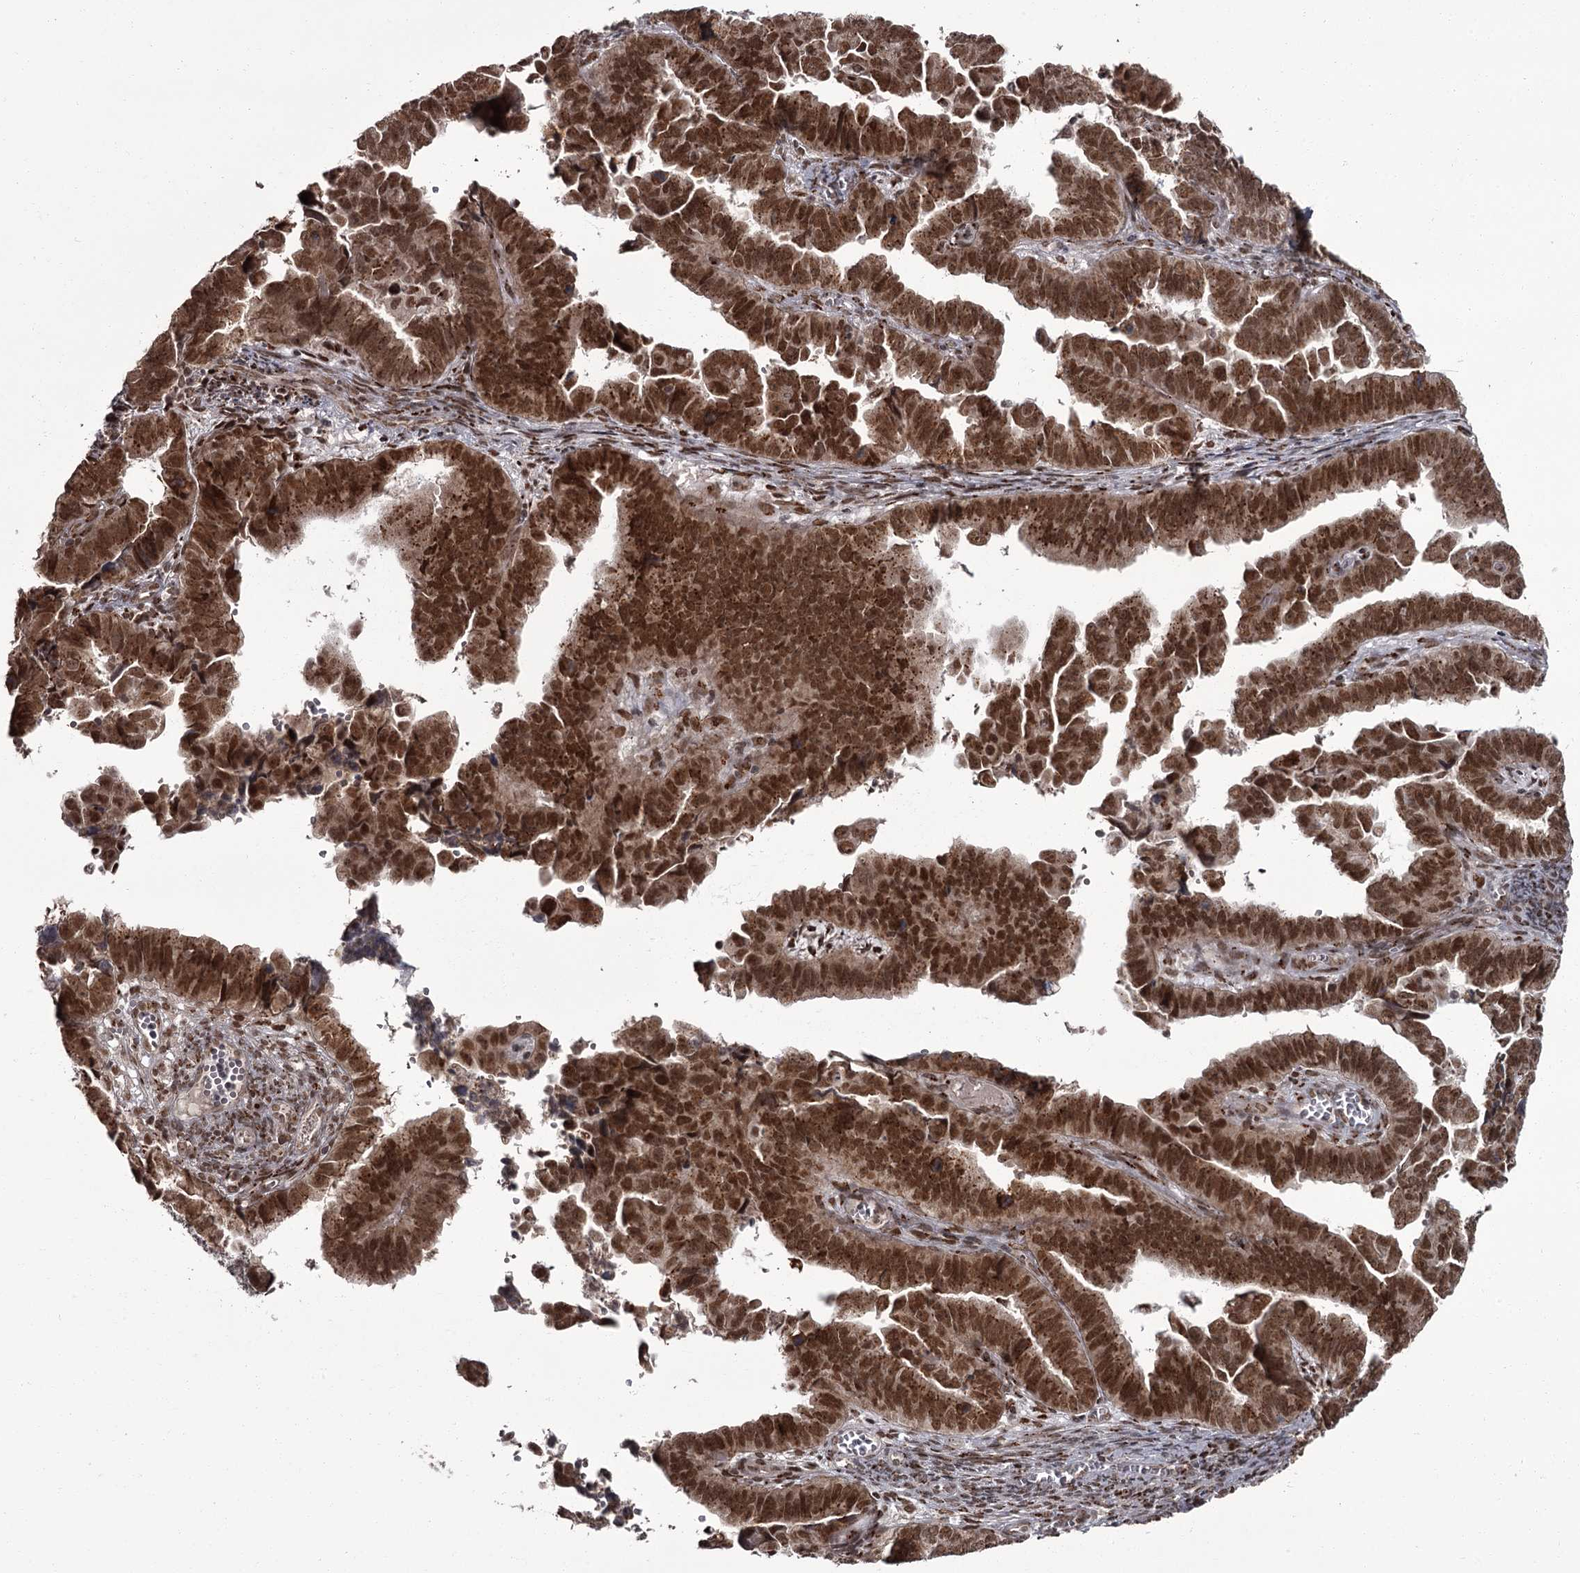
{"staining": {"intensity": "moderate", "quantity": ">75%", "location": "nuclear"}, "tissue": "endometrial cancer", "cell_type": "Tumor cells", "image_type": "cancer", "snomed": [{"axis": "morphology", "description": "Adenocarcinoma, NOS"}, {"axis": "topography", "description": "Endometrium"}], "caption": "Protein expression analysis of endometrial cancer reveals moderate nuclear staining in approximately >75% of tumor cells. The staining was performed using DAB, with brown indicating positive protein expression. Nuclei are stained blue with hematoxylin.", "gene": "CEP83", "patient": {"sex": "female", "age": 75}}